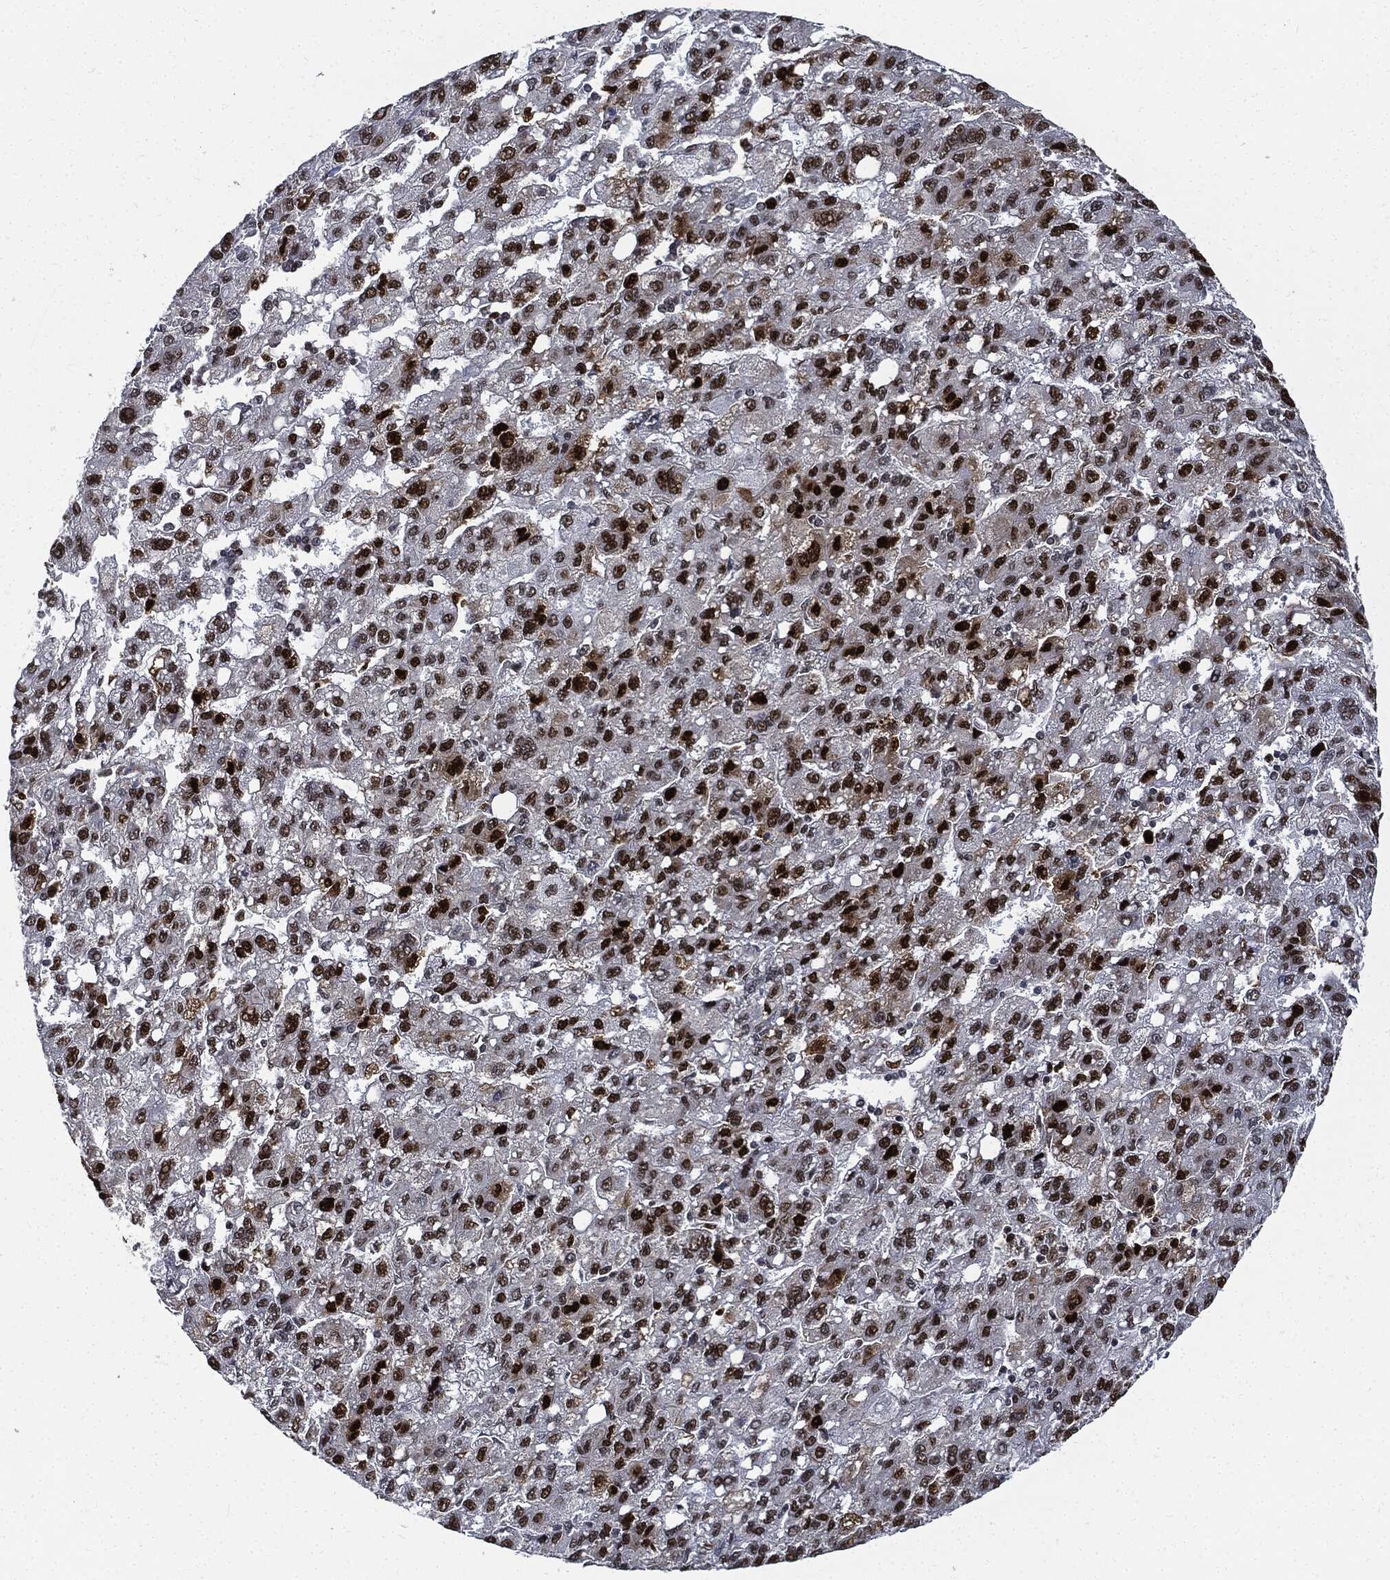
{"staining": {"intensity": "strong", "quantity": ">75%", "location": "nuclear"}, "tissue": "liver cancer", "cell_type": "Tumor cells", "image_type": "cancer", "snomed": [{"axis": "morphology", "description": "Carcinoma, Hepatocellular, NOS"}, {"axis": "topography", "description": "Liver"}], "caption": "Immunohistochemical staining of human liver cancer (hepatocellular carcinoma) reveals strong nuclear protein staining in approximately >75% of tumor cells.", "gene": "PCNA", "patient": {"sex": "female", "age": 82}}